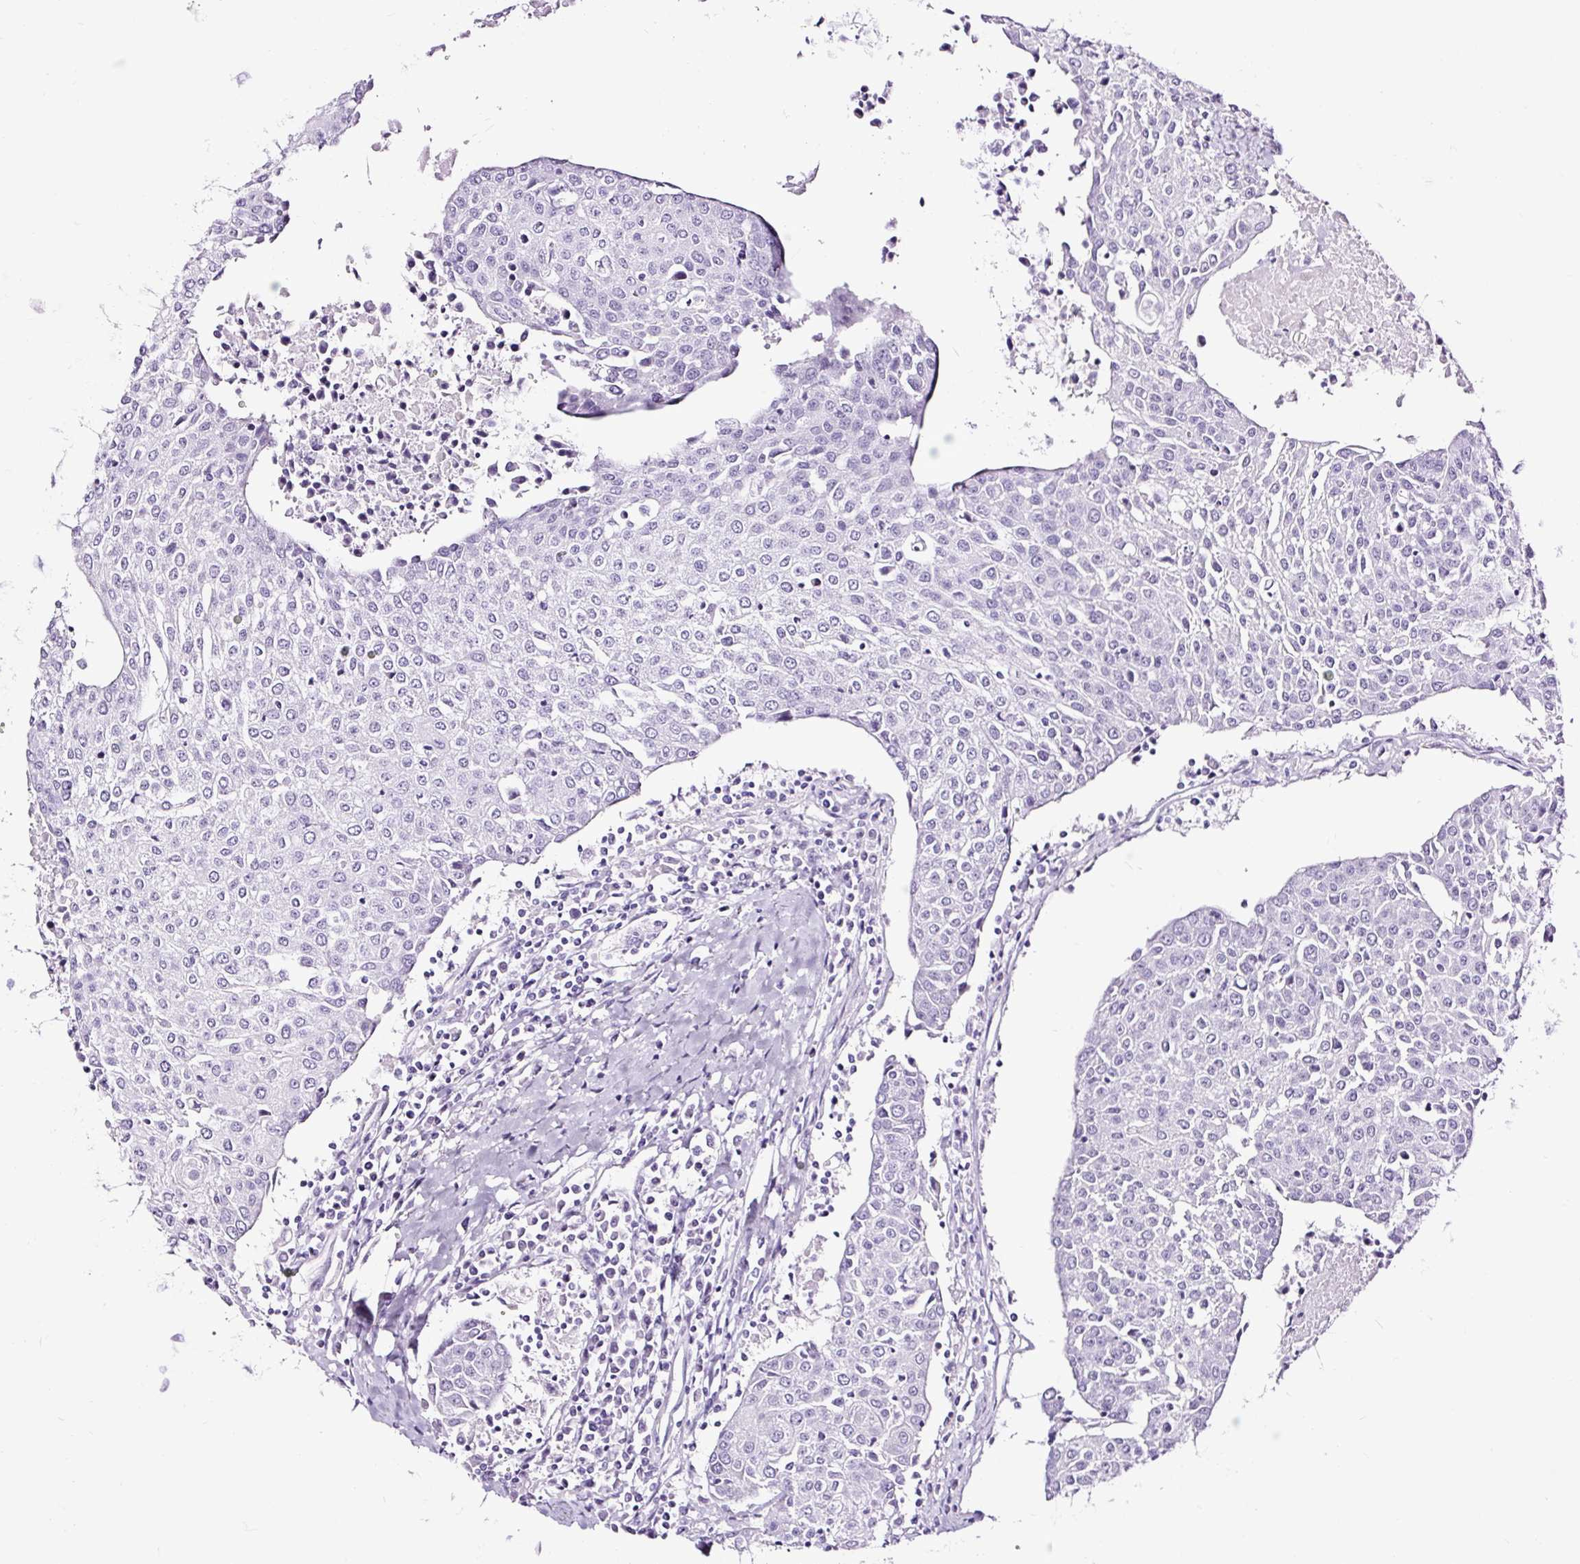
{"staining": {"intensity": "negative", "quantity": "none", "location": "none"}, "tissue": "urothelial cancer", "cell_type": "Tumor cells", "image_type": "cancer", "snomed": [{"axis": "morphology", "description": "Urothelial carcinoma, High grade"}, {"axis": "topography", "description": "Urinary bladder"}], "caption": "Urothelial cancer was stained to show a protein in brown. There is no significant positivity in tumor cells.", "gene": "NPHS2", "patient": {"sex": "female", "age": 85}}